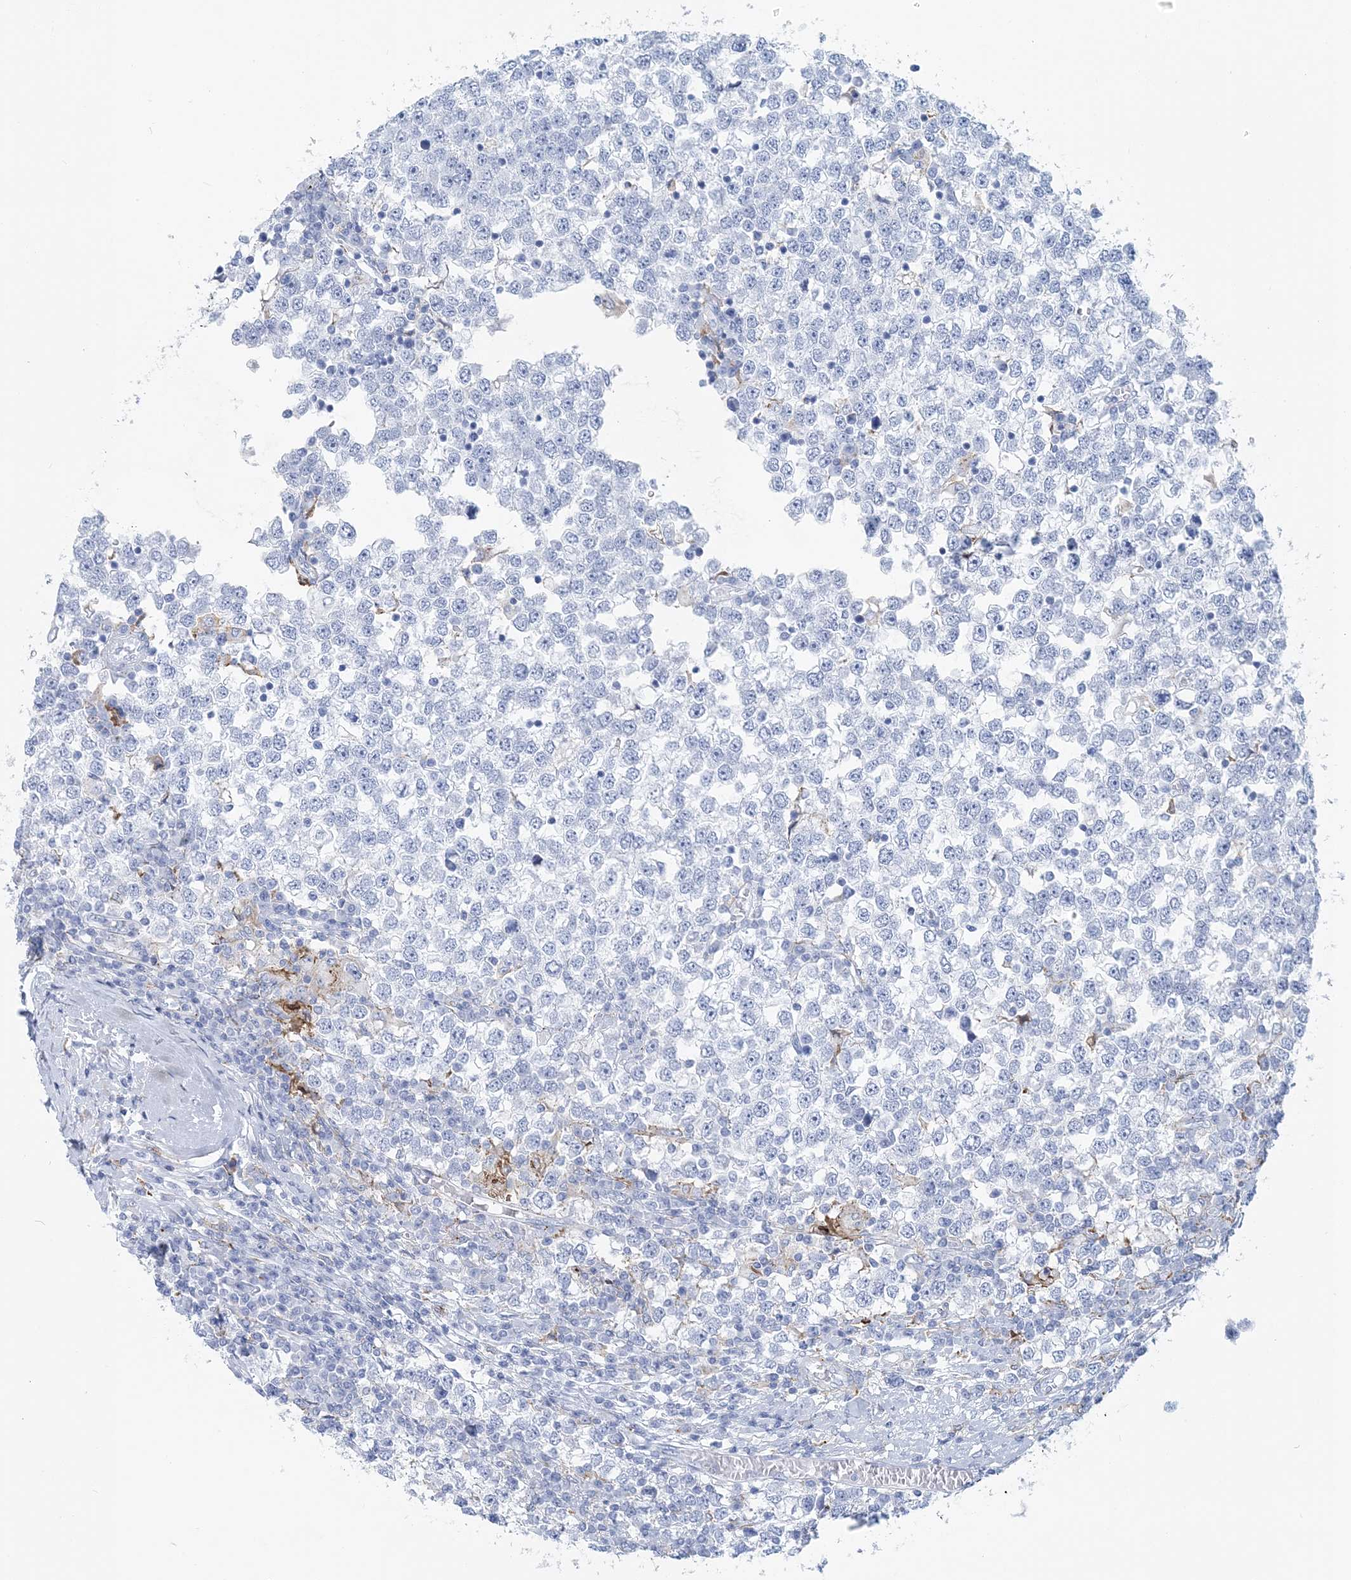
{"staining": {"intensity": "negative", "quantity": "none", "location": "none"}, "tissue": "testis cancer", "cell_type": "Tumor cells", "image_type": "cancer", "snomed": [{"axis": "morphology", "description": "Seminoma, NOS"}, {"axis": "topography", "description": "Testis"}], "caption": "High power microscopy micrograph of an IHC histopathology image of seminoma (testis), revealing no significant positivity in tumor cells.", "gene": "NKX6-1", "patient": {"sex": "male", "age": 65}}